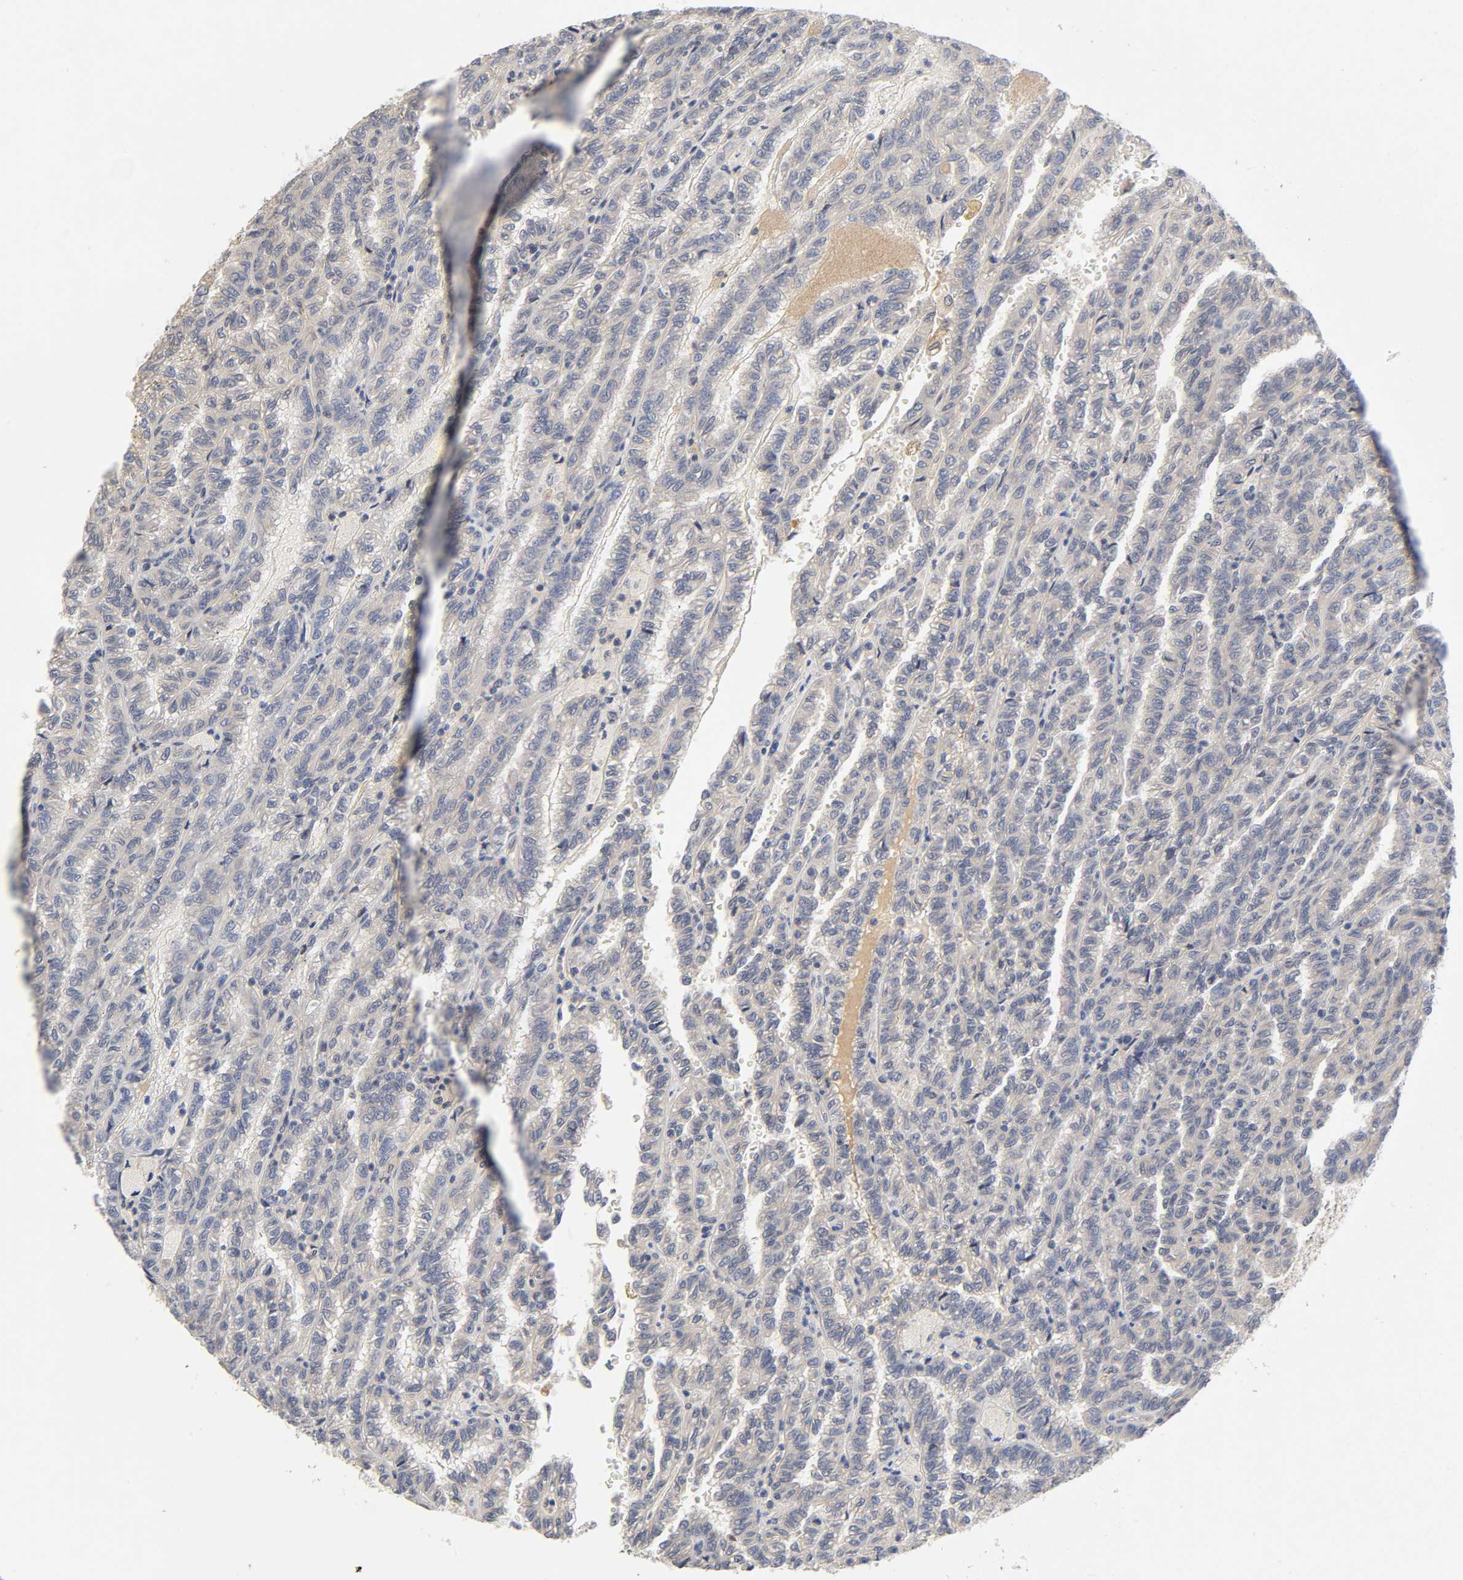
{"staining": {"intensity": "moderate", "quantity": "<25%", "location": "cytoplasmic/membranous"}, "tissue": "renal cancer", "cell_type": "Tumor cells", "image_type": "cancer", "snomed": [{"axis": "morphology", "description": "Inflammation, NOS"}, {"axis": "morphology", "description": "Adenocarcinoma, NOS"}, {"axis": "topography", "description": "Kidney"}], "caption": "Tumor cells reveal moderate cytoplasmic/membranous staining in approximately <25% of cells in renal cancer.", "gene": "CPB2", "patient": {"sex": "male", "age": 68}}